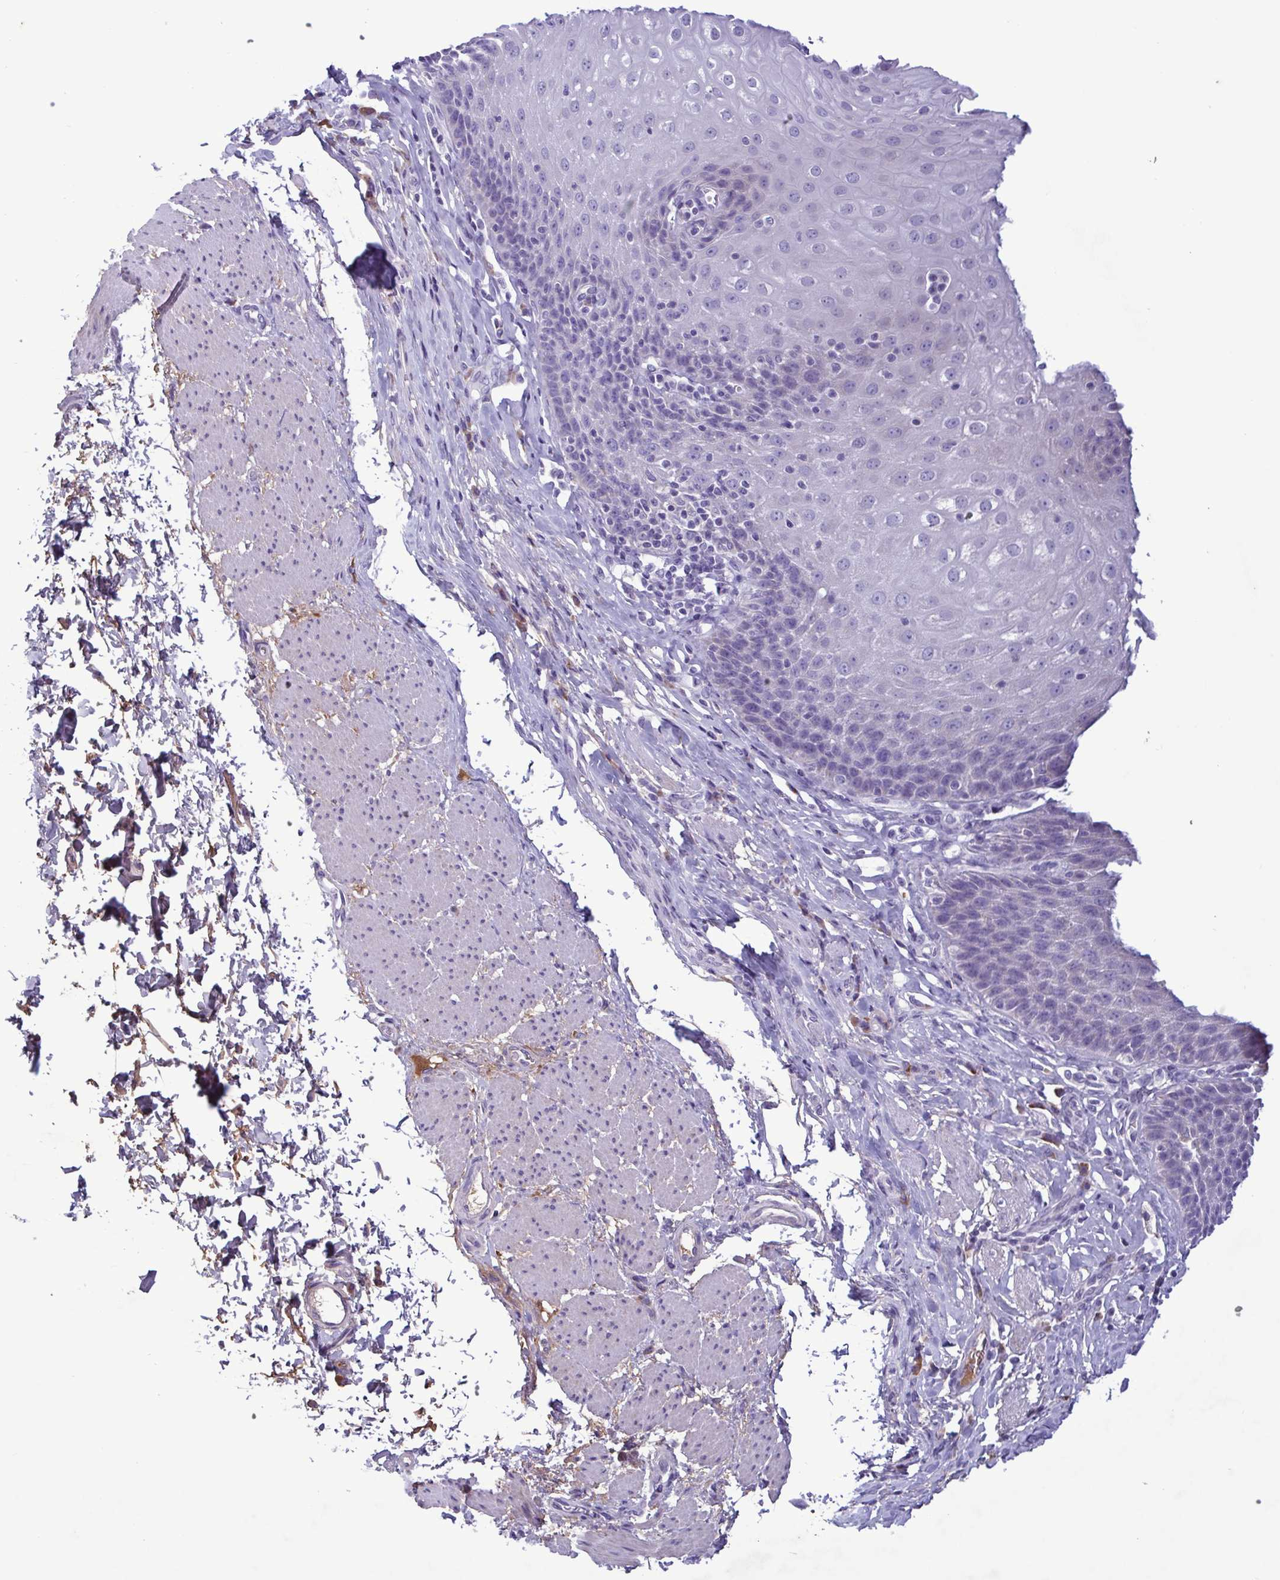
{"staining": {"intensity": "moderate", "quantity": "<25%", "location": "cytoplasmic/membranous"}, "tissue": "esophagus", "cell_type": "Squamous epithelial cells", "image_type": "normal", "snomed": [{"axis": "morphology", "description": "Normal tissue, NOS"}, {"axis": "topography", "description": "Esophagus"}], "caption": "Protein staining of unremarkable esophagus exhibits moderate cytoplasmic/membranous expression in approximately <25% of squamous epithelial cells.", "gene": "F13B", "patient": {"sex": "female", "age": 61}}